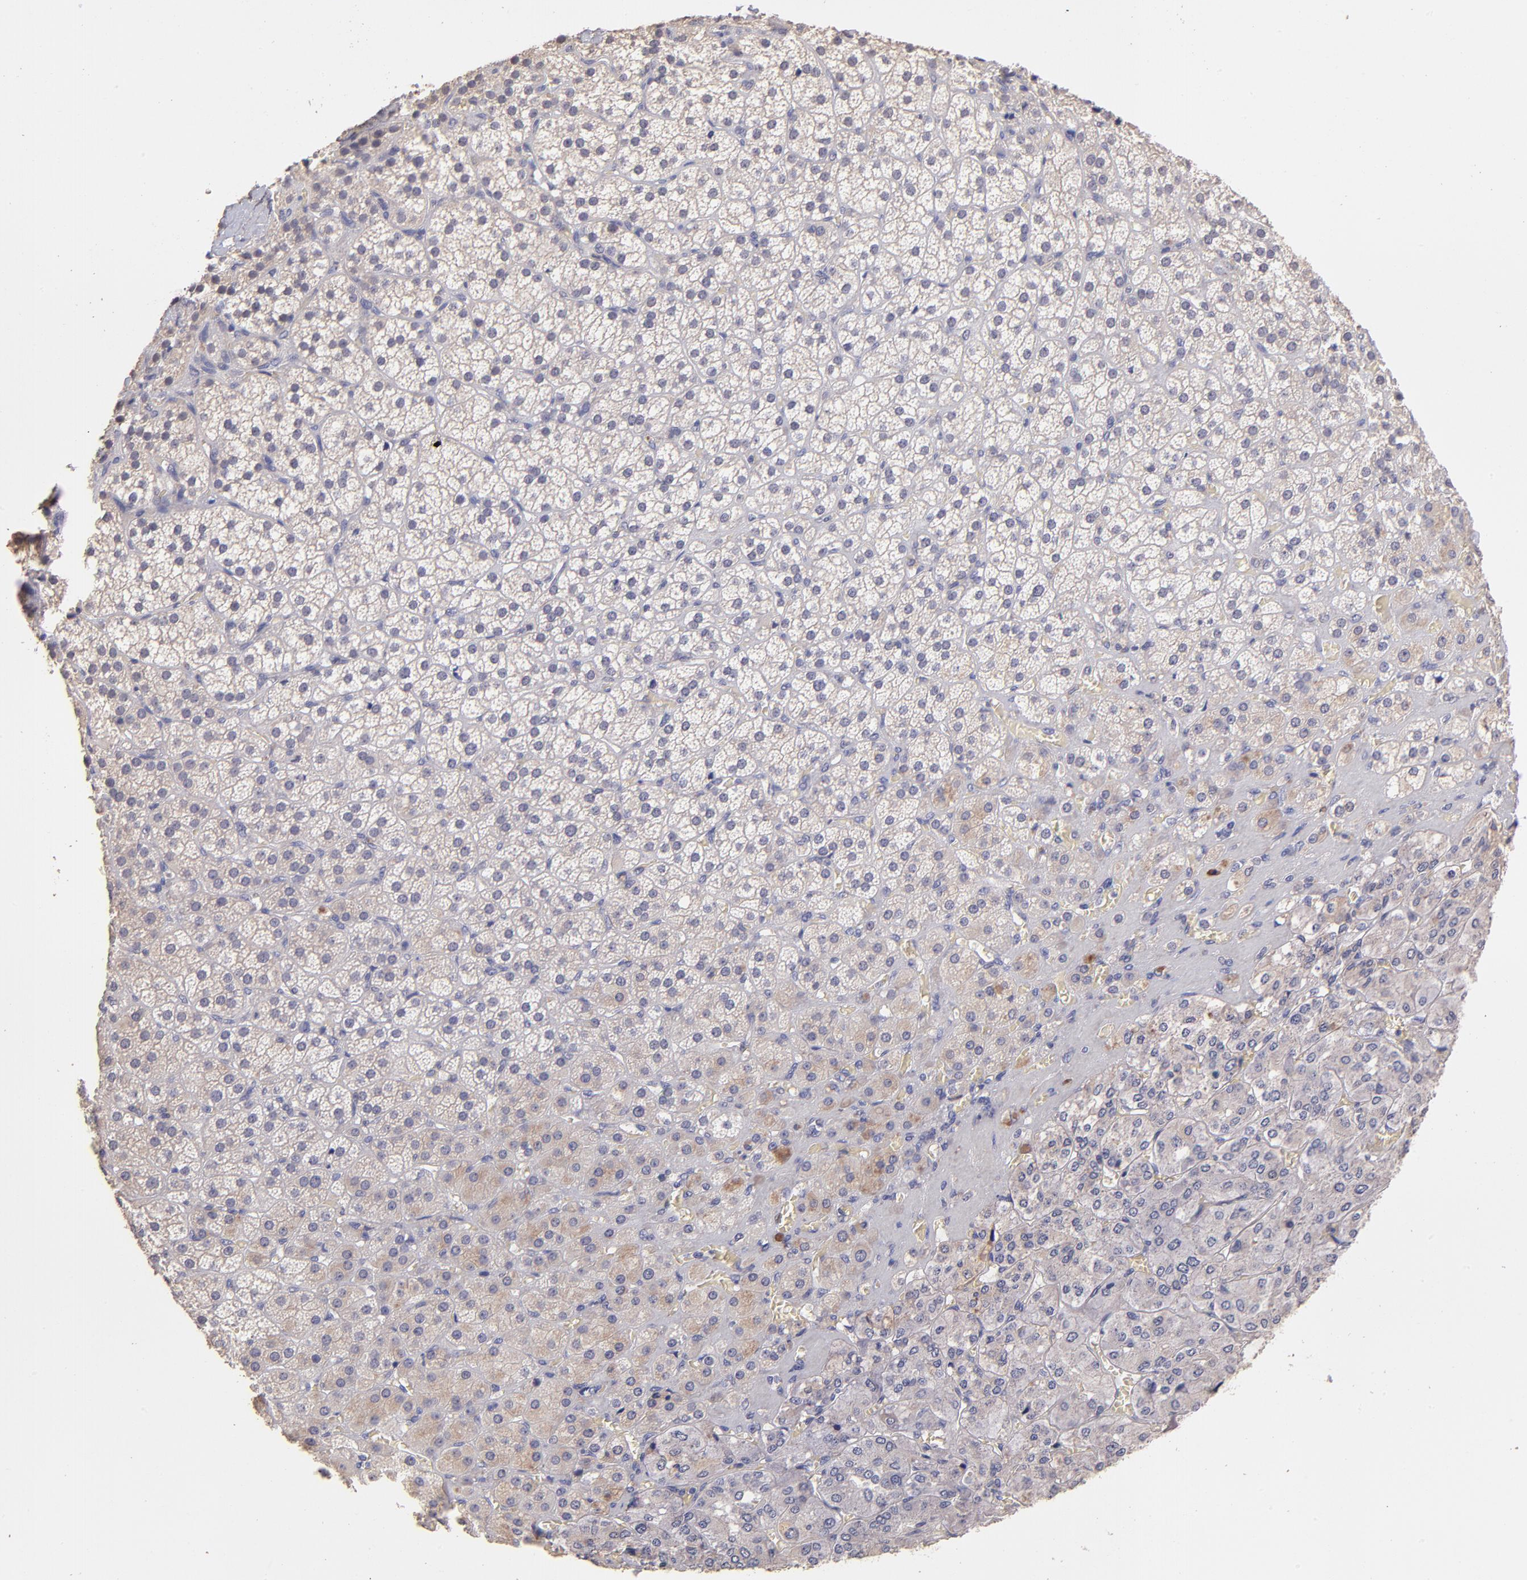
{"staining": {"intensity": "negative", "quantity": "none", "location": "none"}, "tissue": "adrenal gland", "cell_type": "Glandular cells", "image_type": "normal", "snomed": [{"axis": "morphology", "description": "Normal tissue, NOS"}, {"axis": "topography", "description": "Adrenal gland"}], "caption": "A high-resolution photomicrograph shows IHC staining of benign adrenal gland, which displays no significant expression in glandular cells.", "gene": "RNASEL", "patient": {"sex": "female", "age": 71}}